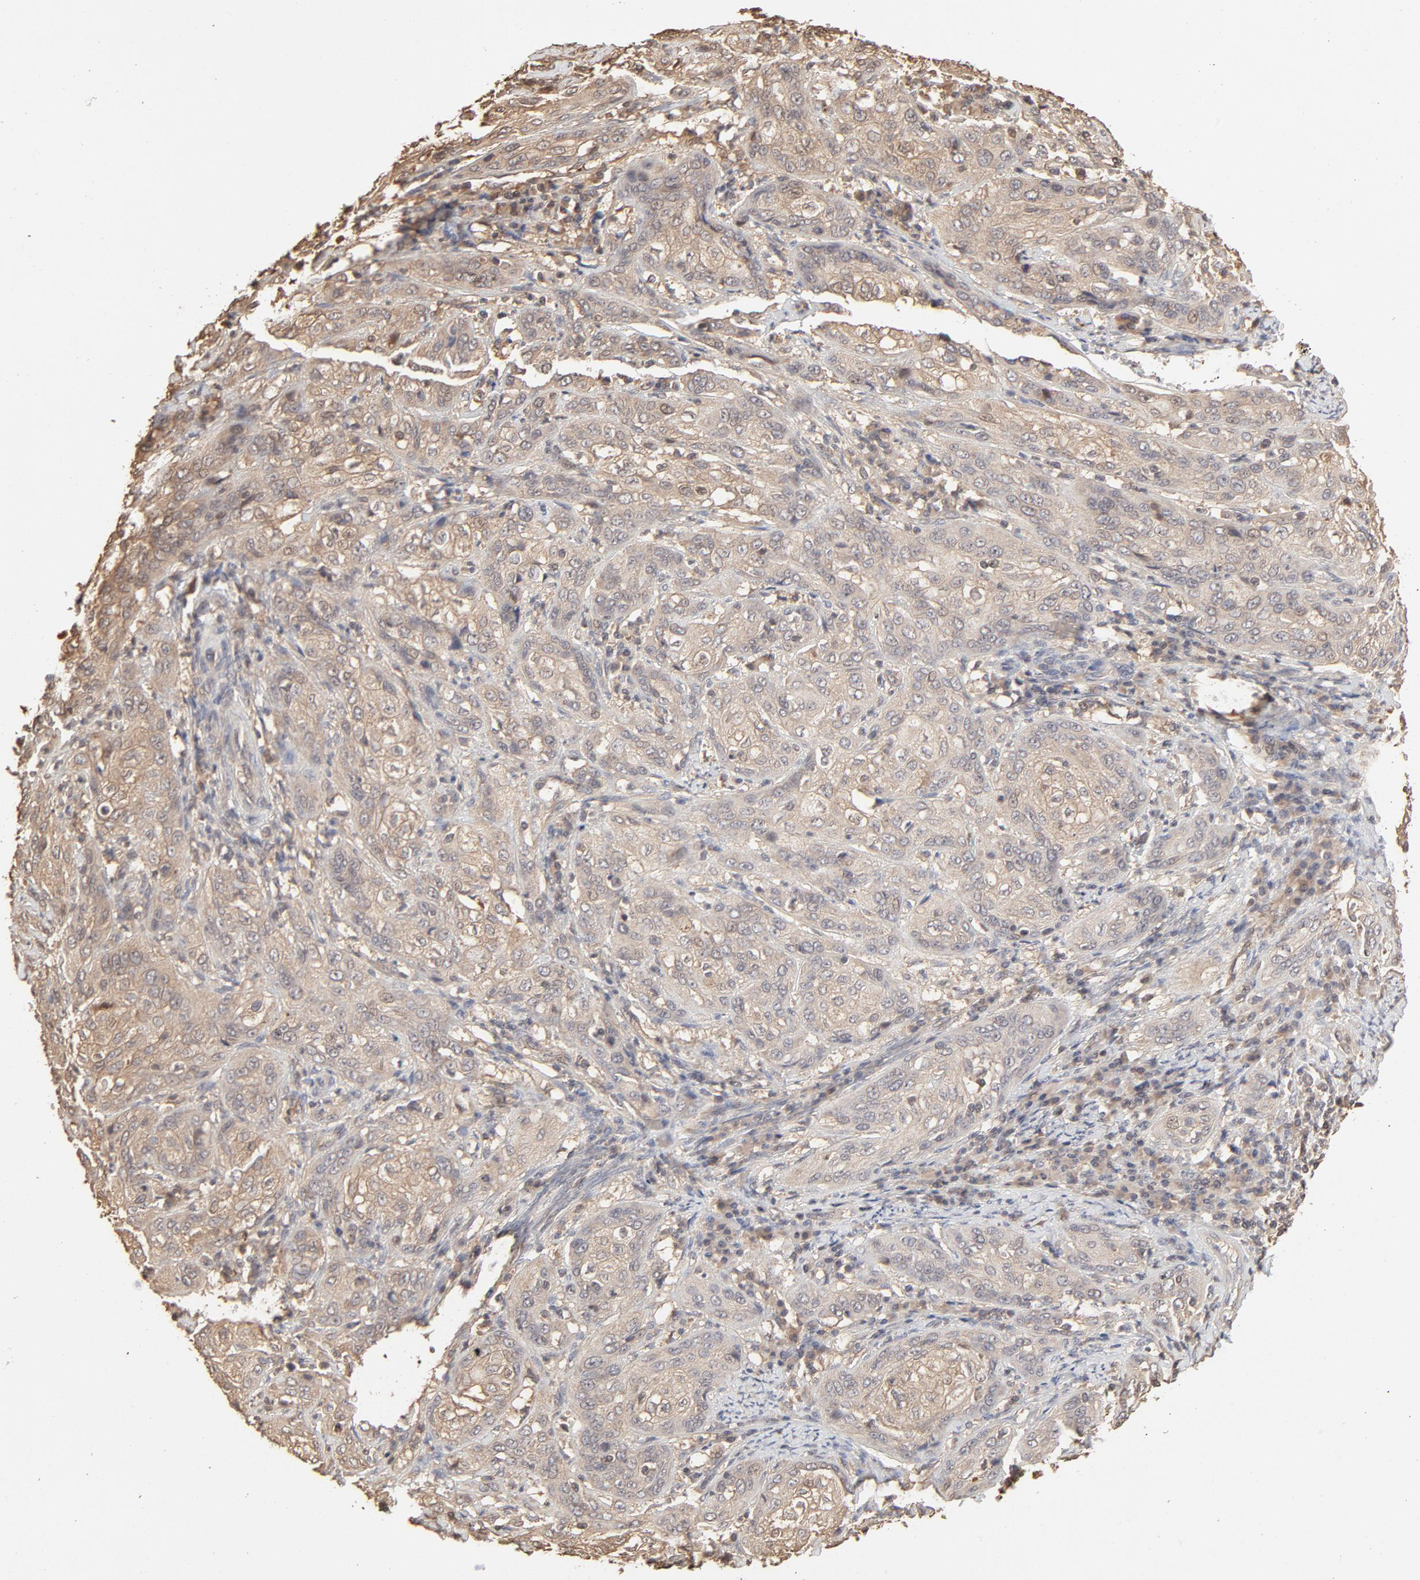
{"staining": {"intensity": "weak", "quantity": ">75%", "location": "cytoplasmic/membranous"}, "tissue": "cervical cancer", "cell_type": "Tumor cells", "image_type": "cancer", "snomed": [{"axis": "morphology", "description": "Squamous cell carcinoma, NOS"}, {"axis": "topography", "description": "Cervix"}], "caption": "The immunohistochemical stain labels weak cytoplasmic/membranous expression in tumor cells of cervical cancer (squamous cell carcinoma) tissue. (IHC, brightfield microscopy, high magnification).", "gene": "PPP2CA", "patient": {"sex": "female", "age": 41}}